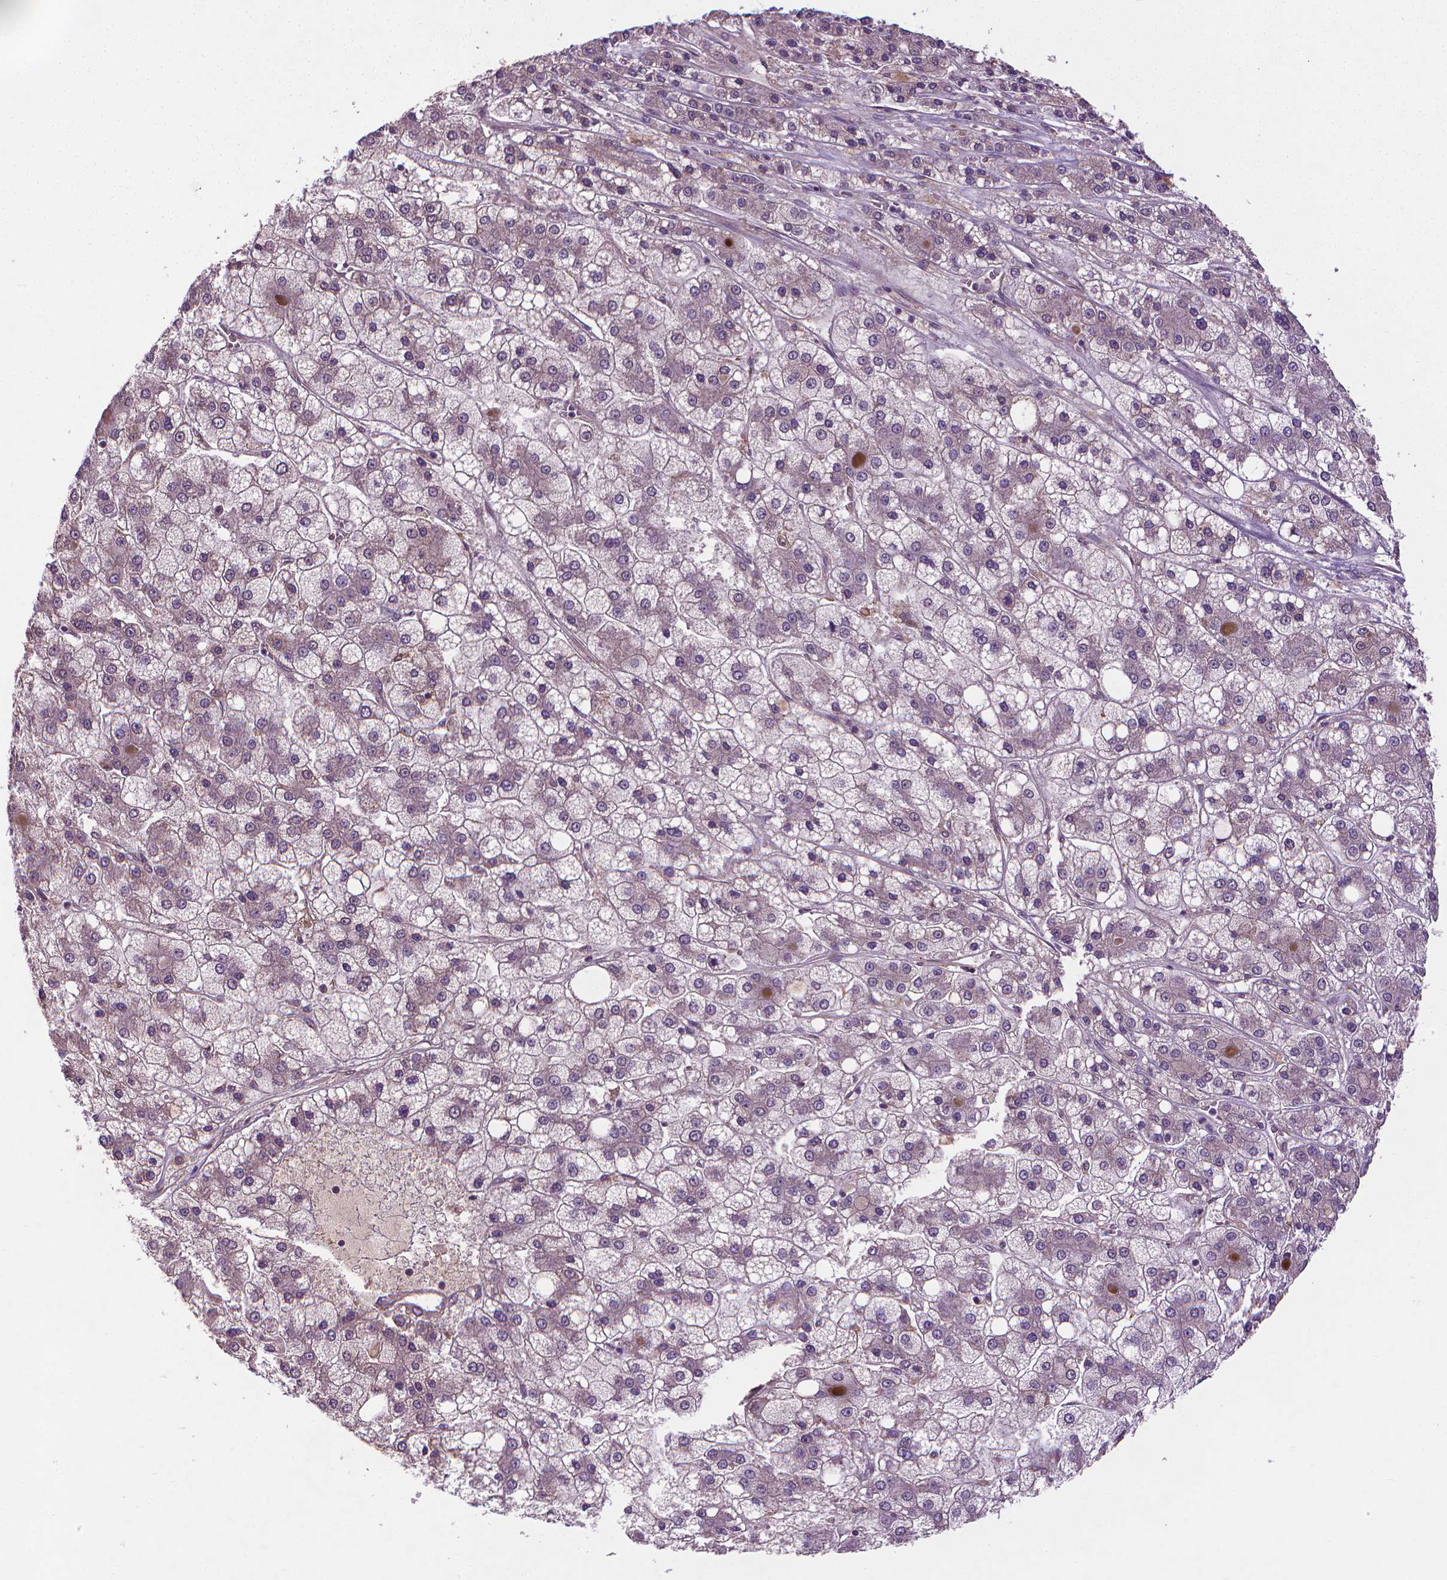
{"staining": {"intensity": "negative", "quantity": "none", "location": "none"}, "tissue": "liver cancer", "cell_type": "Tumor cells", "image_type": "cancer", "snomed": [{"axis": "morphology", "description": "Carcinoma, Hepatocellular, NOS"}, {"axis": "topography", "description": "Liver"}], "caption": "Image shows no significant protein expression in tumor cells of liver cancer. The staining is performed using DAB (3,3'-diaminobenzidine) brown chromogen with nuclei counter-stained in using hematoxylin.", "gene": "GPR63", "patient": {"sex": "male", "age": 73}}